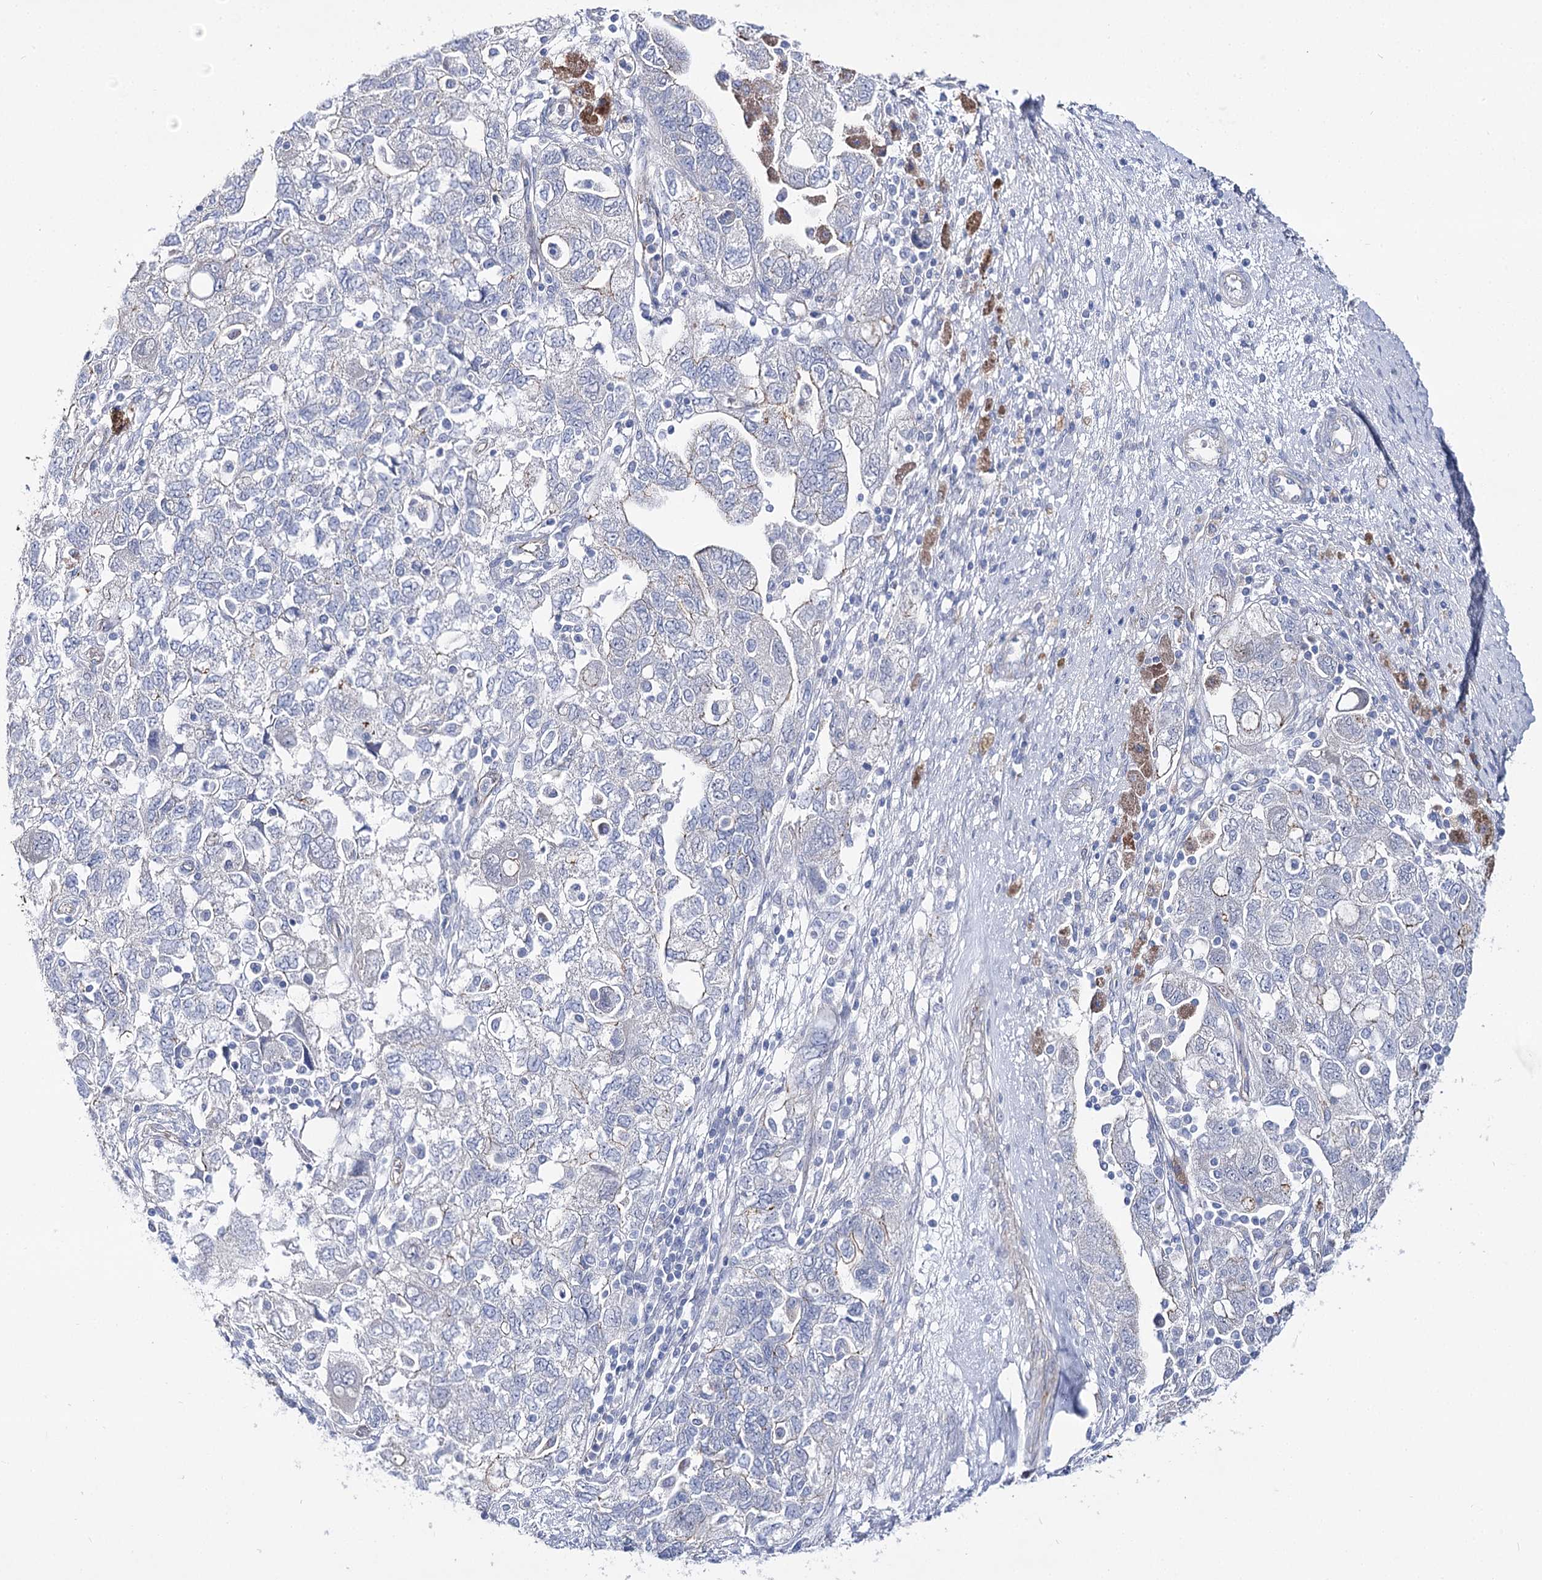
{"staining": {"intensity": "negative", "quantity": "none", "location": "none"}, "tissue": "ovarian cancer", "cell_type": "Tumor cells", "image_type": "cancer", "snomed": [{"axis": "morphology", "description": "Carcinoma, NOS"}, {"axis": "morphology", "description": "Cystadenocarcinoma, serous, NOS"}, {"axis": "topography", "description": "Ovary"}], "caption": "Immunohistochemistry image of human ovarian cancer (carcinoma) stained for a protein (brown), which shows no staining in tumor cells.", "gene": "NRAP", "patient": {"sex": "female", "age": 69}}